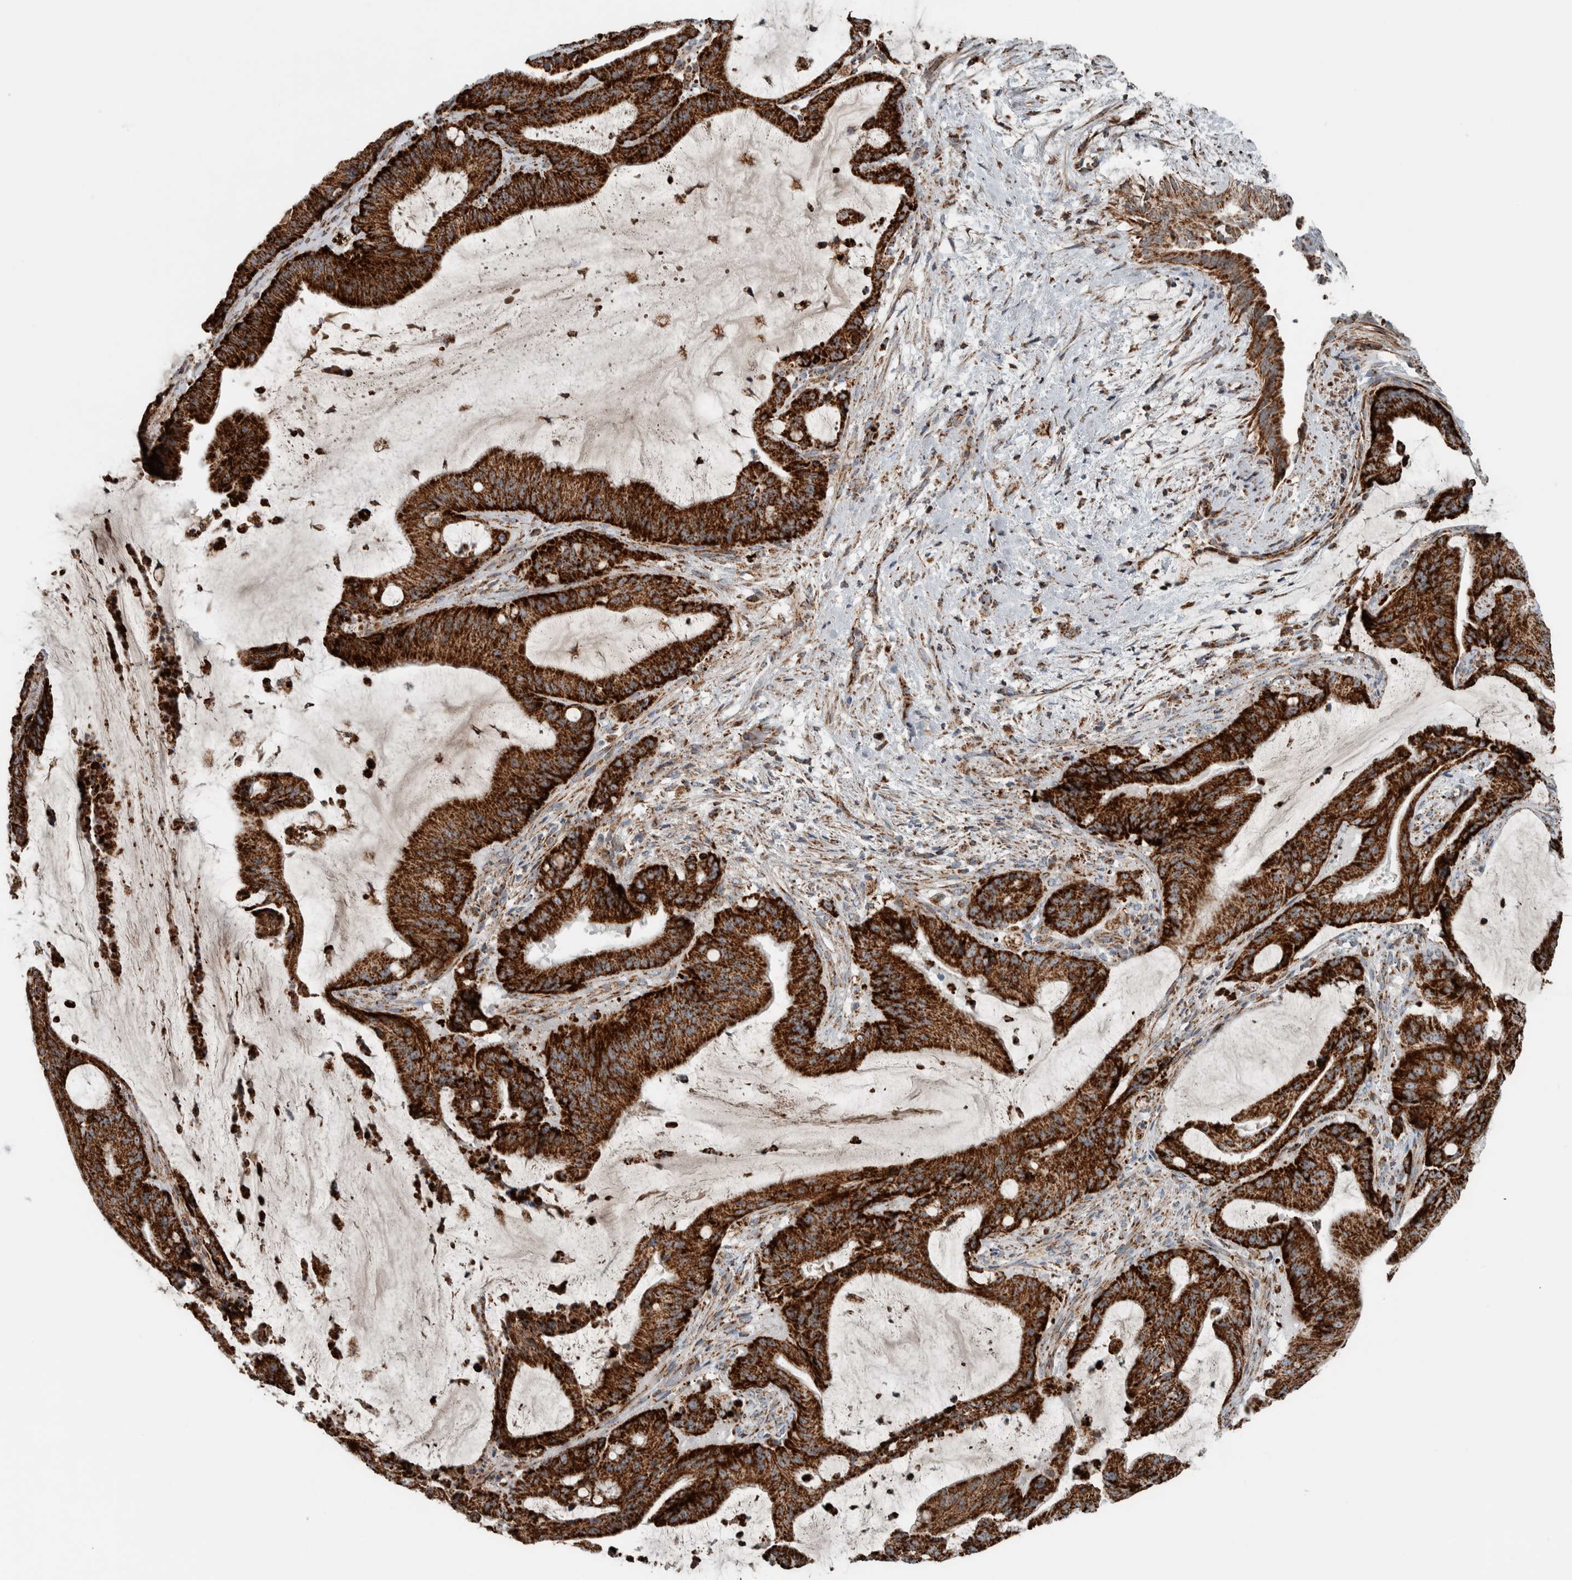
{"staining": {"intensity": "strong", "quantity": ">75%", "location": "cytoplasmic/membranous"}, "tissue": "liver cancer", "cell_type": "Tumor cells", "image_type": "cancer", "snomed": [{"axis": "morphology", "description": "Normal tissue, NOS"}, {"axis": "morphology", "description": "Cholangiocarcinoma"}, {"axis": "topography", "description": "Liver"}, {"axis": "topography", "description": "Peripheral nerve tissue"}], "caption": "Liver cancer stained with a brown dye displays strong cytoplasmic/membranous positive staining in approximately >75% of tumor cells.", "gene": "CNTROB", "patient": {"sex": "female", "age": 73}}